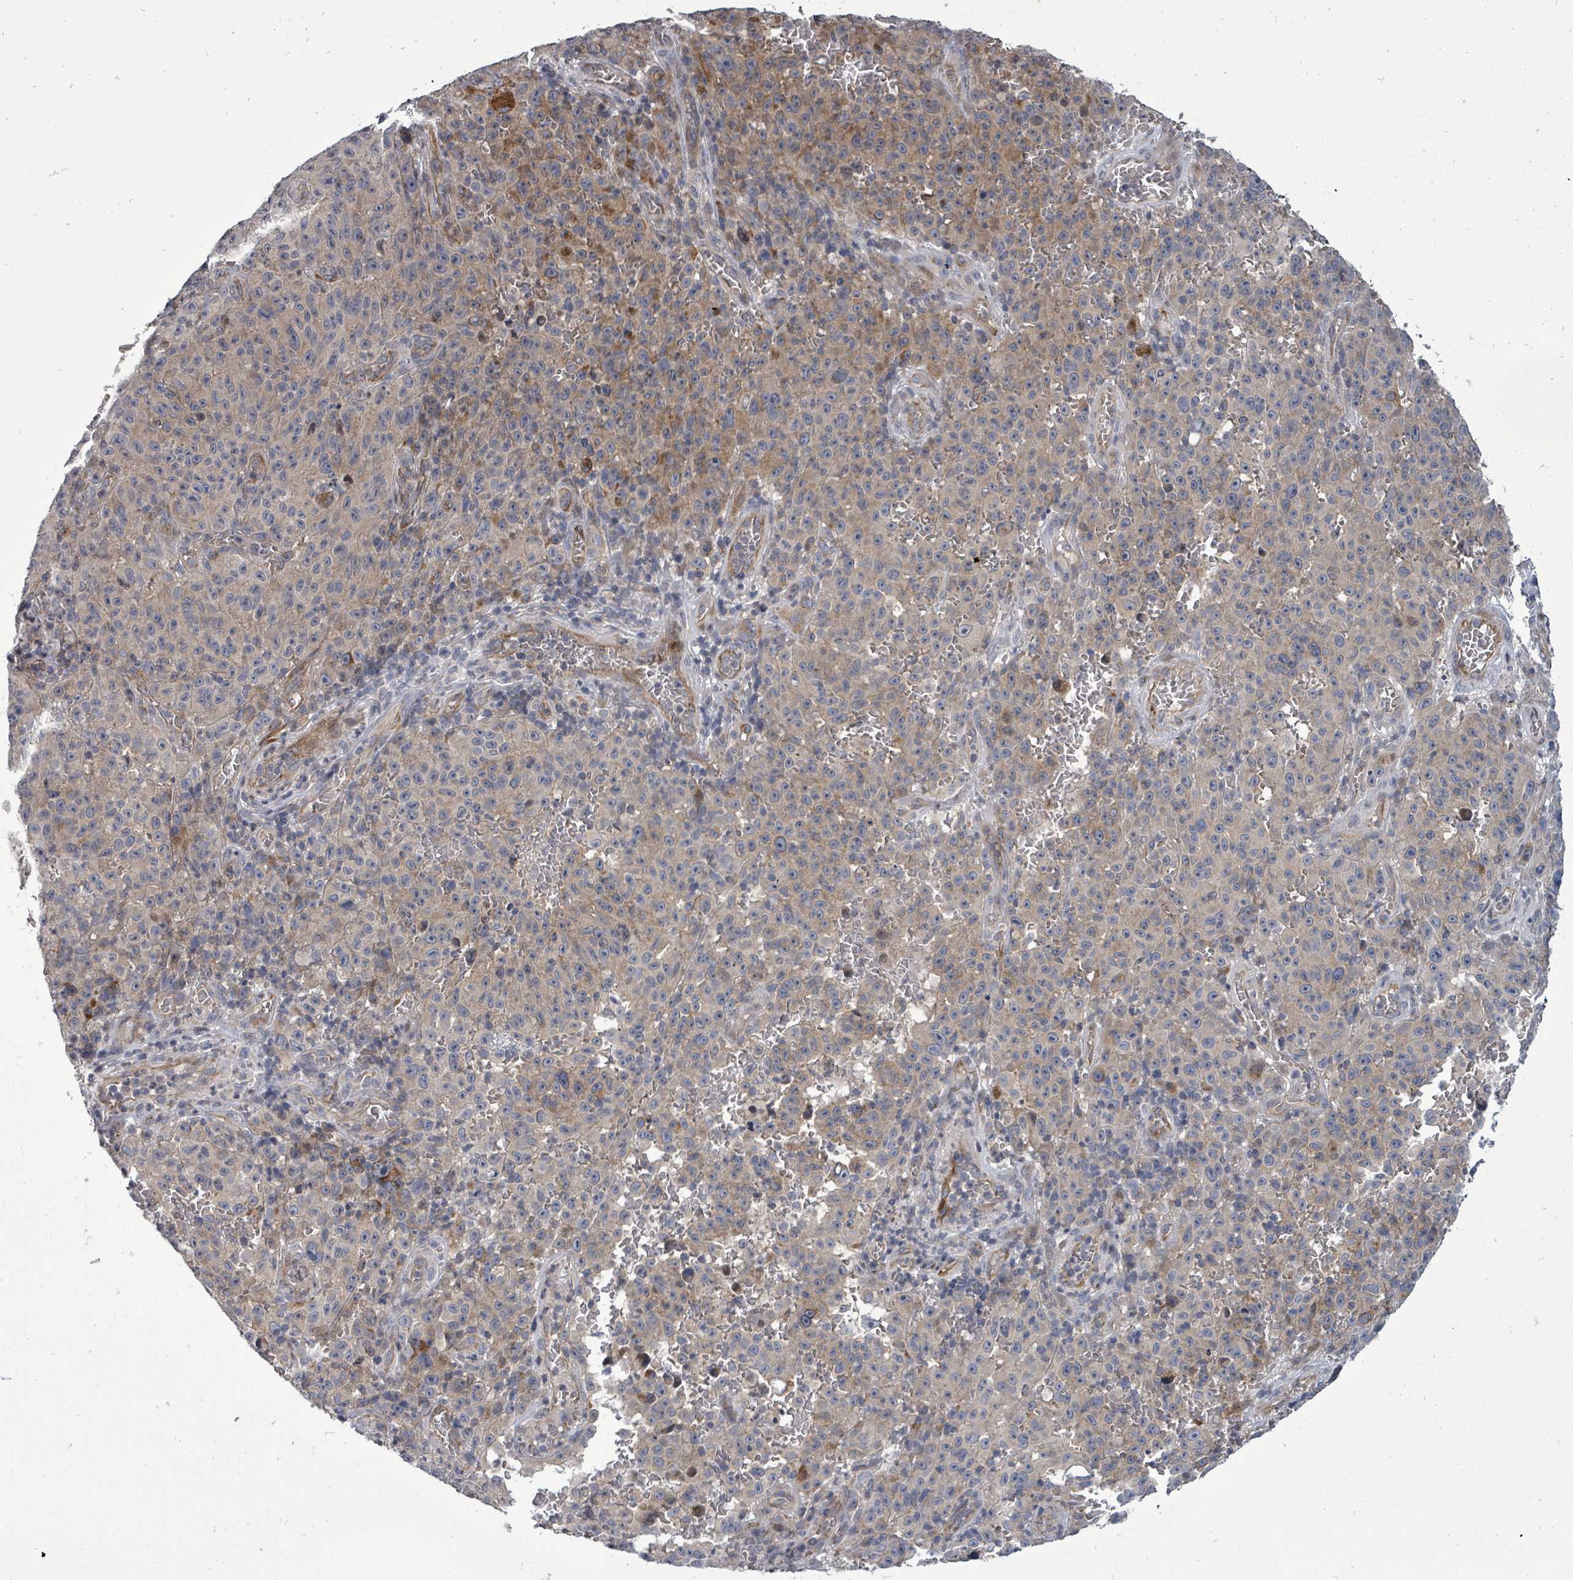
{"staining": {"intensity": "moderate", "quantity": "25%-75%", "location": "cytoplasmic/membranous"}, "tissue": "melanoma", "cell_type": "Tumor cells", "image_type": "cancer", "snomed": [{"axis": "morphology", "description": "Malignant melanoma, NOS"}, {"axis": "topography", "description": "Skin"}], "caption": "A micrograph of malignant melanoma stained for a protein reveals moderate cytoplasmic/membranous brown staining in tumor cells.", "gene": "RALGAPB", "patient": {"sex": "female", "age": 82}}